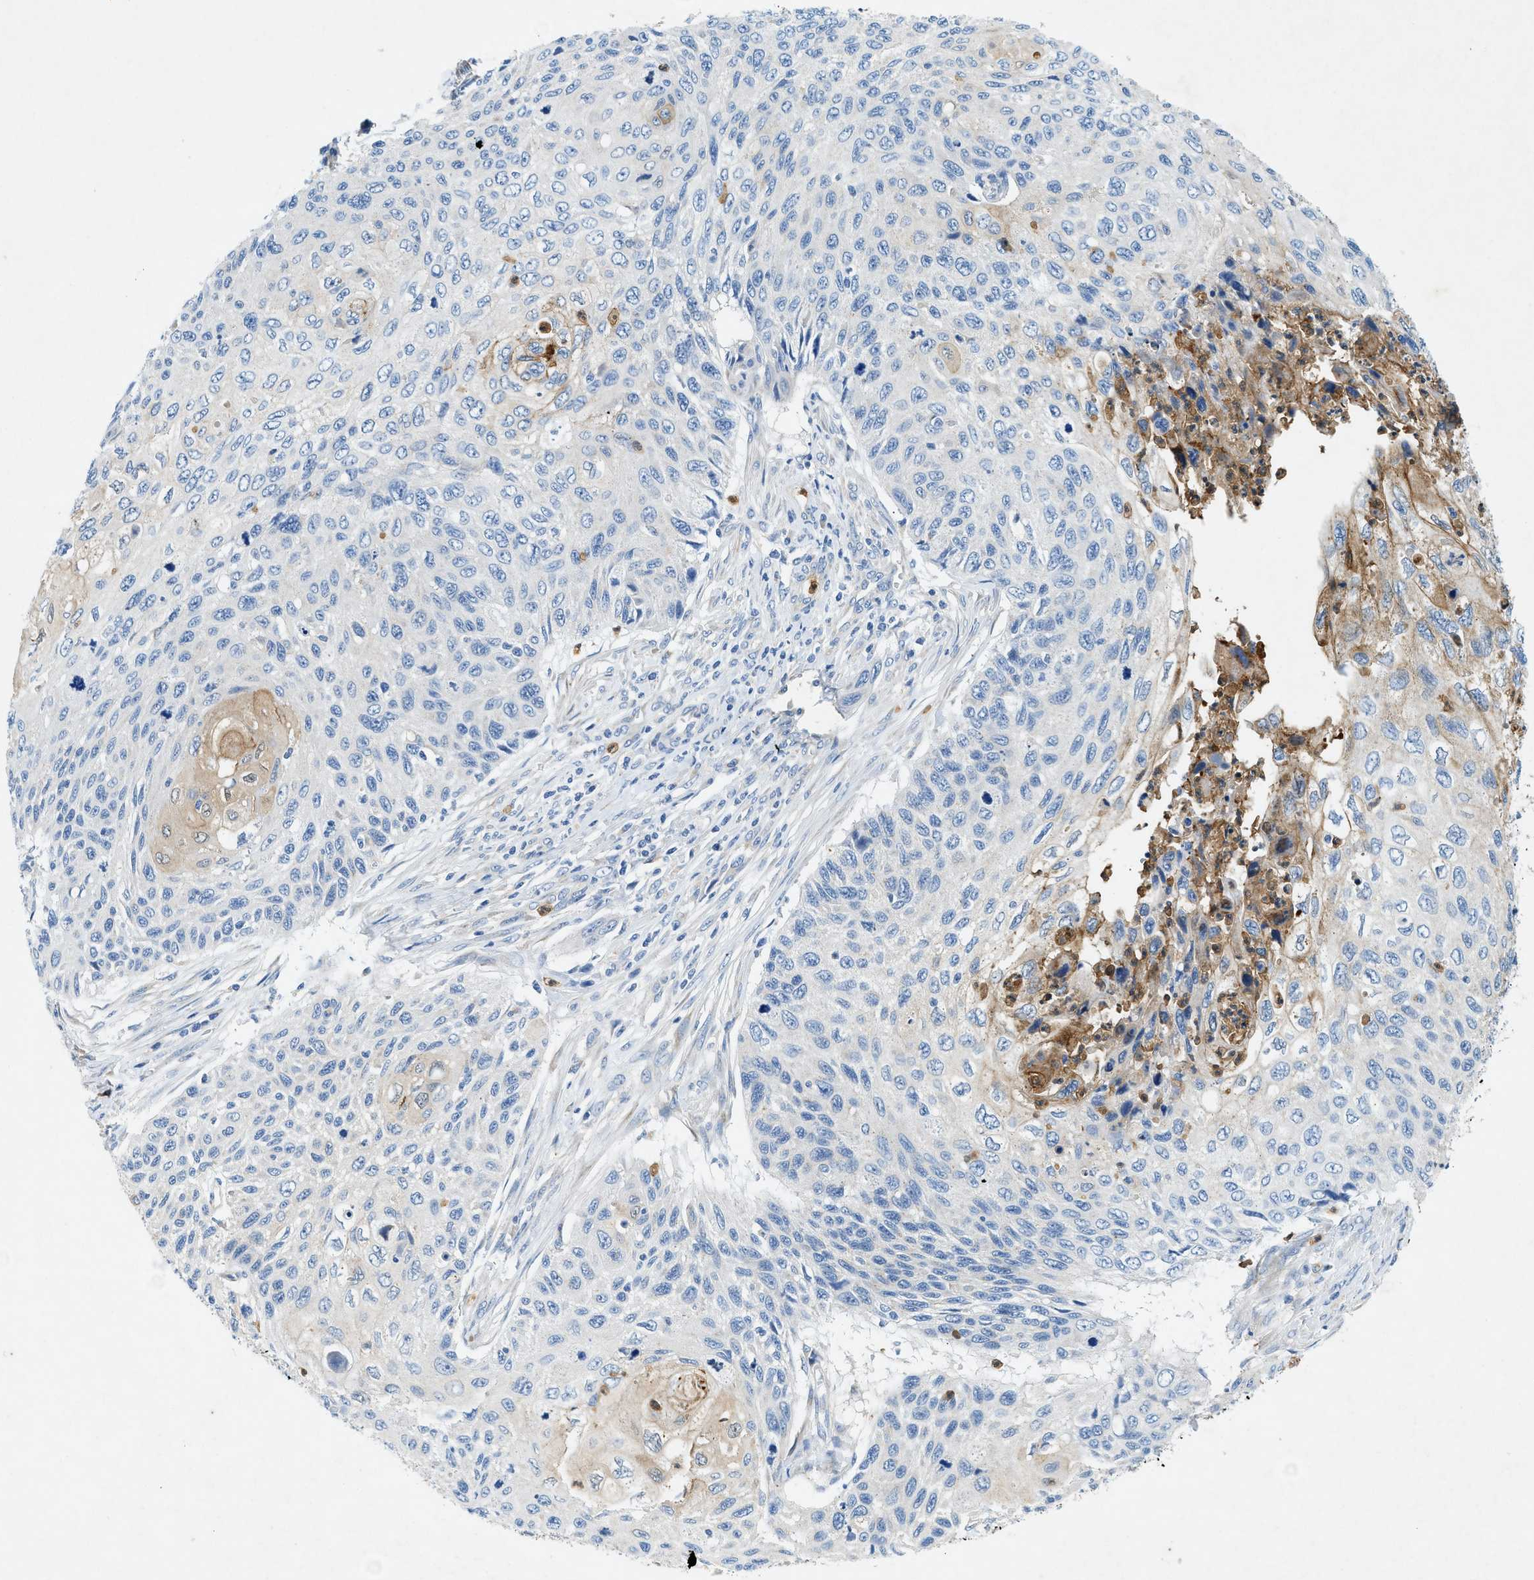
{"staining": {"intensity": "negative", "quantity": "none", "location": "none"}, "tissue": "cervical cancer", "cell_type": "Tumor cells", "image_type": "cancer", "snomed": [{"axis": "morphology", "description": "Squamous cell carcinoma, NOS"}, {"axis": "topography", "description": "Cervix"}], "caption": "IHC micrograph of cervical cancer (squamous cell carcinoma) stained for a protein (brown), which reveals no positivity in tumor cells.", "gene": "ZDHHC13", "patient": {"sex": "female", "age": 70}}